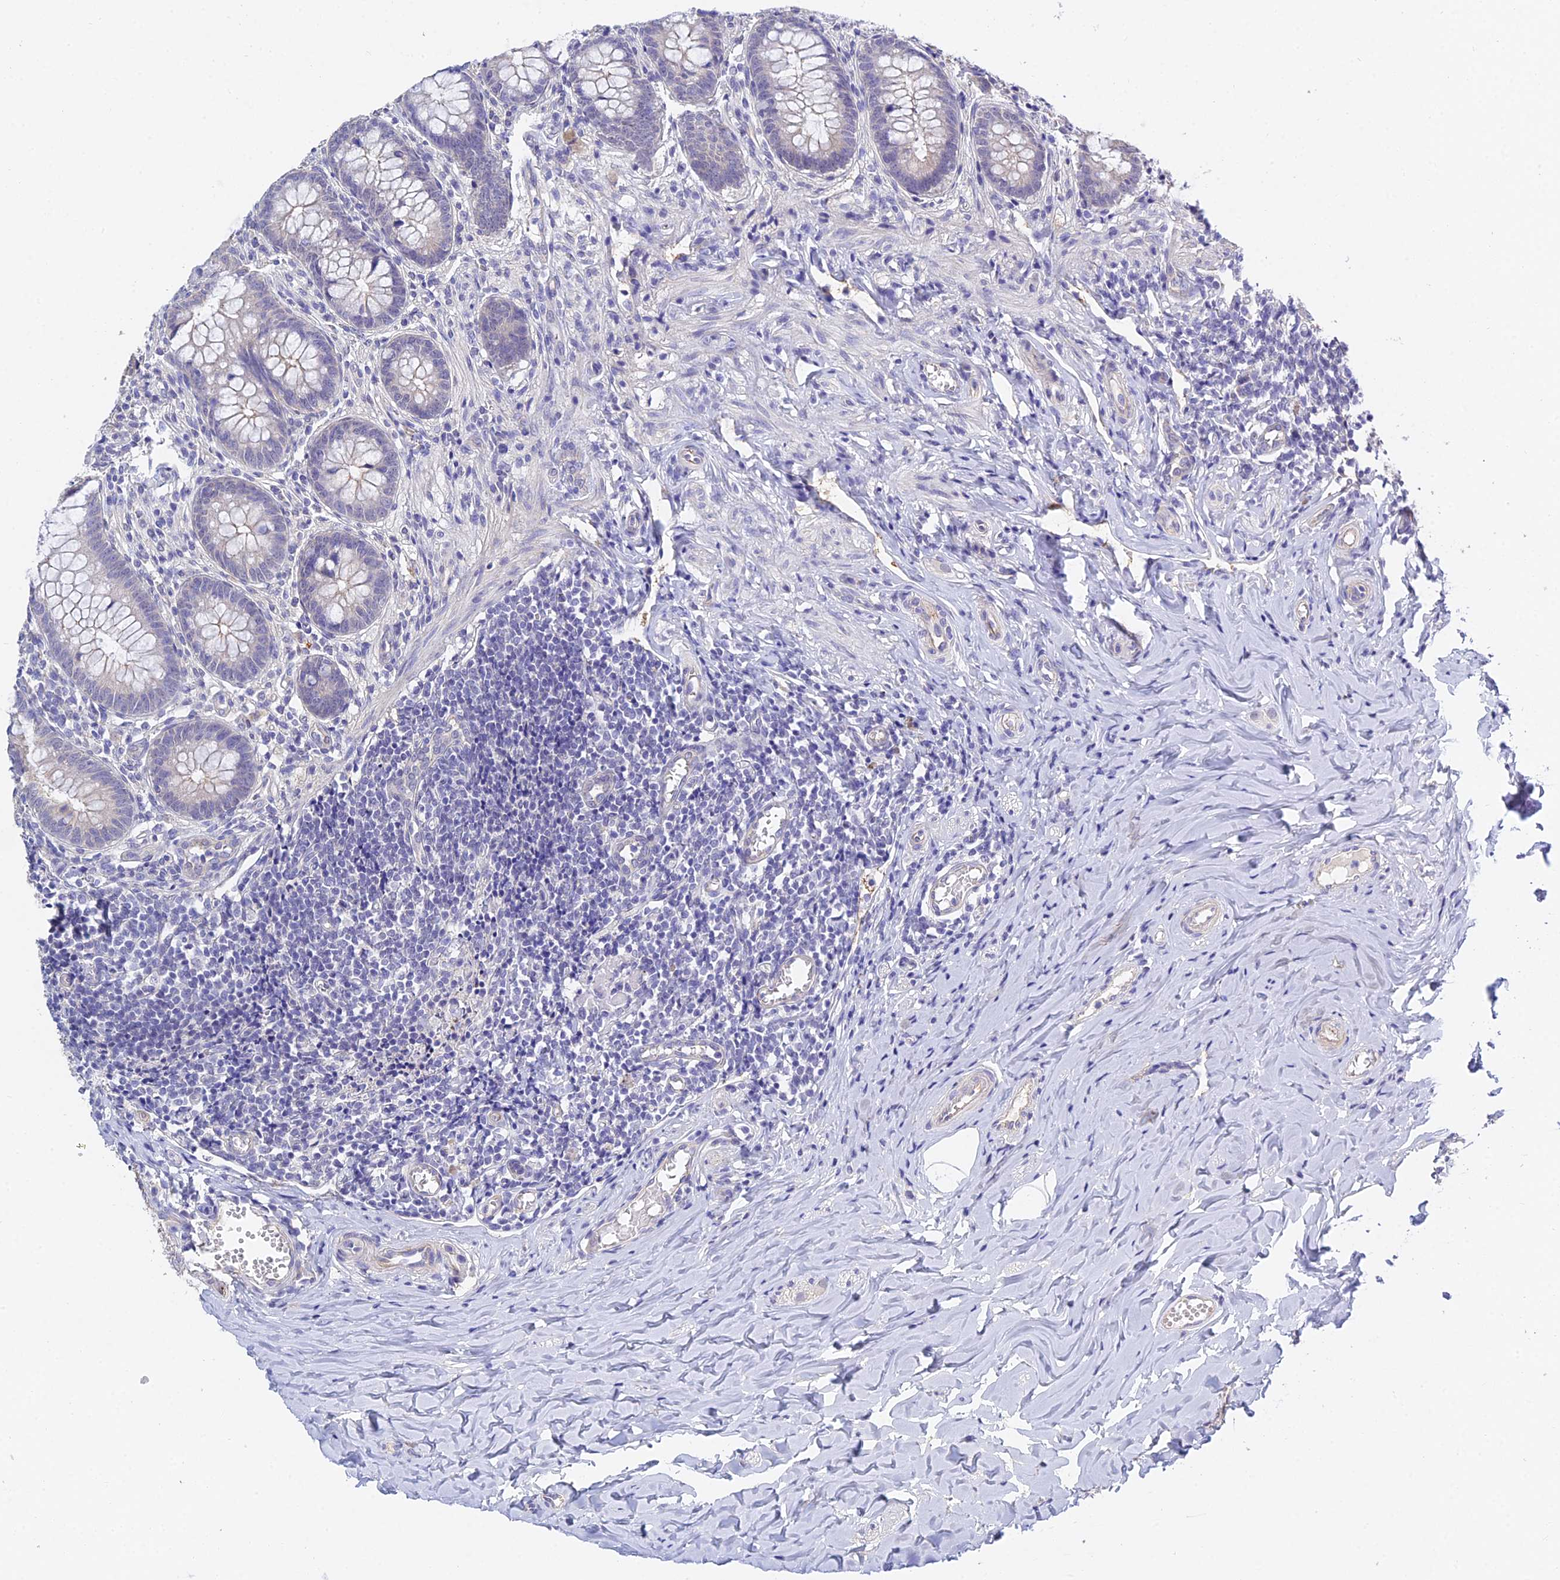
{"staining": {"intensity": "weak", "quantity": "<25%", "location": "cytoplasmic/membranous"}, "tissue": "appendix", "cell_type": "Glandular cells", "image_type": "normal", "snomed": [{"axis": "morphology", "description": "Normal tissue, NOS"}, {"axis": "topography", "description": "Appendix"}], "caption": "Appendix stained for a protein using immunohistochemistry displays no staining glandular cells.", "gene": "HOXB1", "patient": {"sex": "female", "age": 33}}